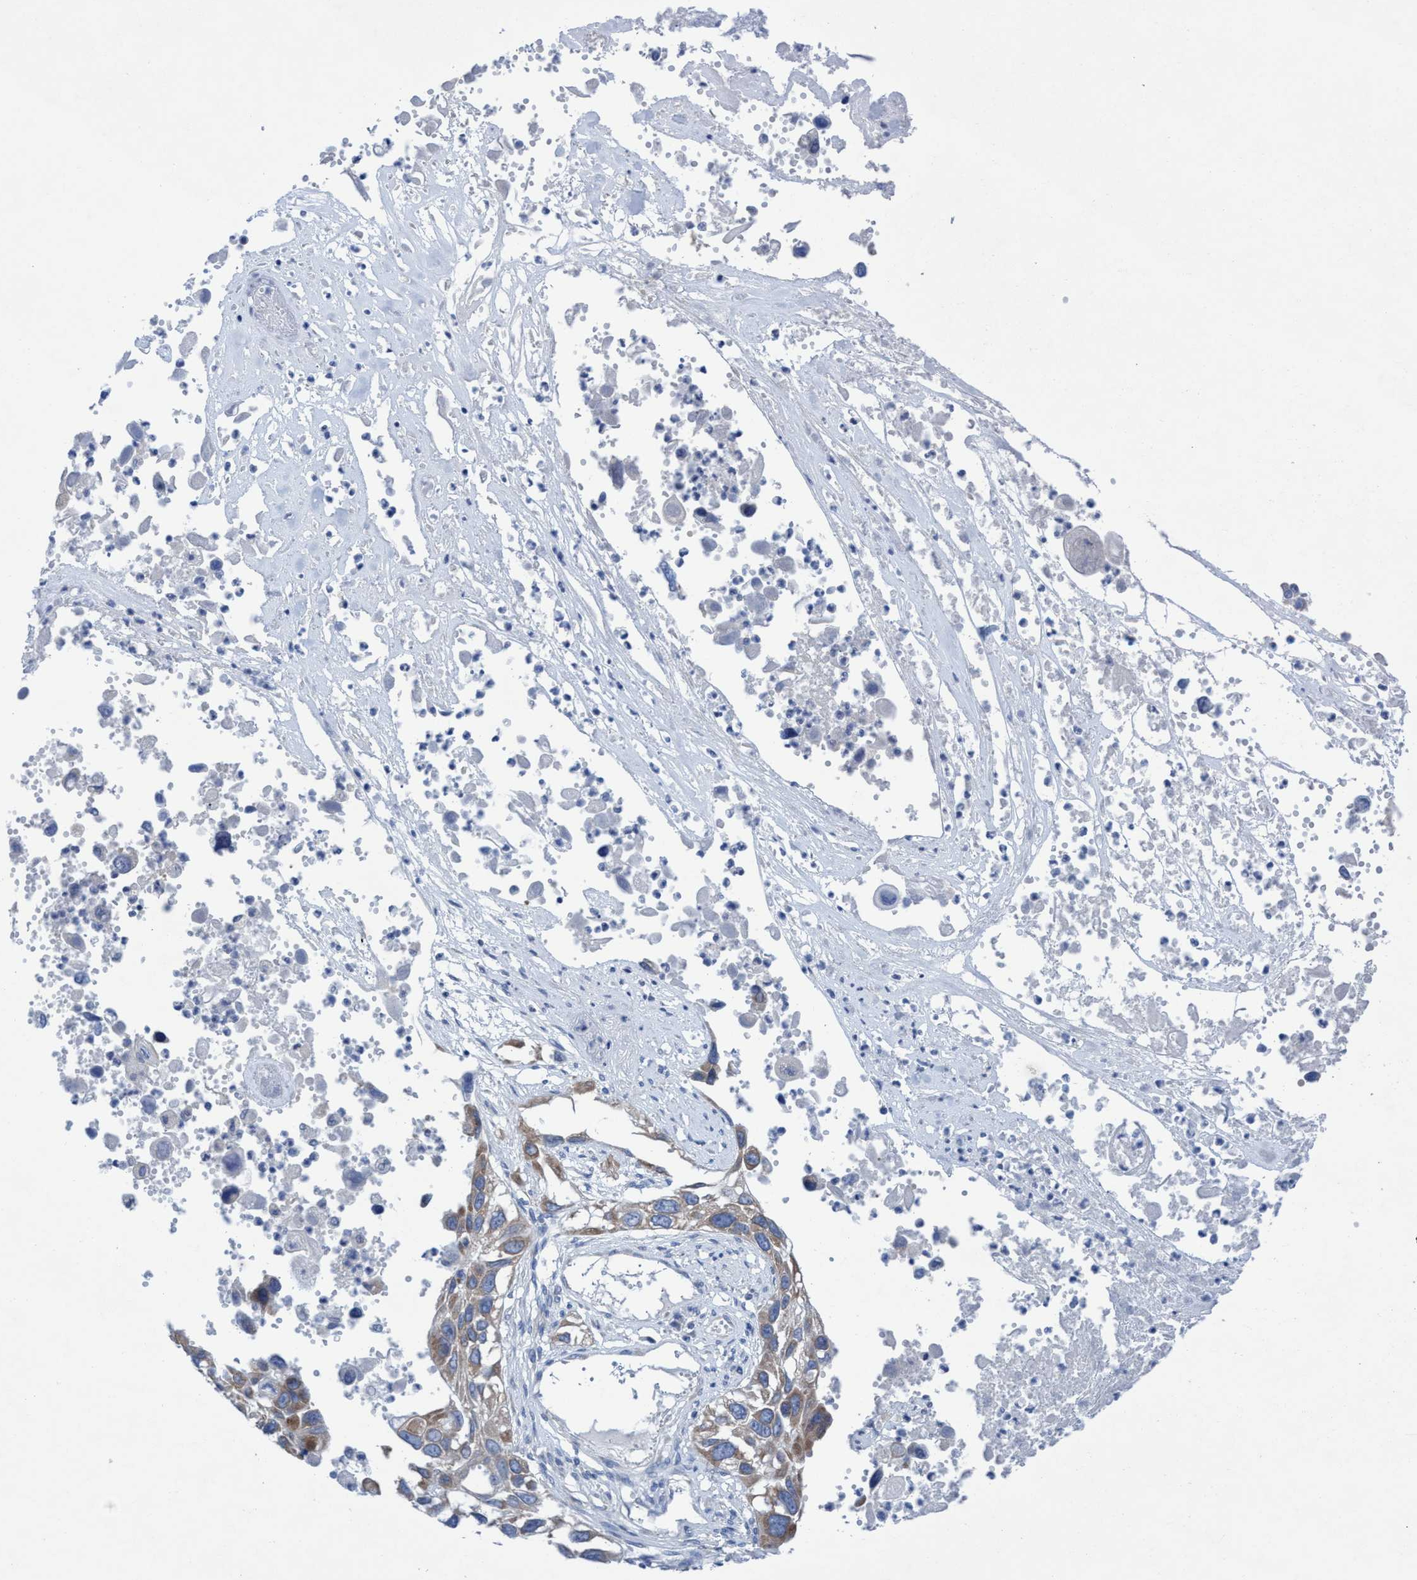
{"staining": {"intensity": "weak", "quantity": ">75%", "location": "cytoplasmic/membranous"}, "tissue": "lung cancer", "cell_type": "Tumor cells", "image_type": "cancer", "snomed": [{"axis": "morphology", "description": "Squamous cell carcinoma, NOS"}, {"axis": "topography", "description": "Lung"}], "caption": "Lung cancer (squamous cell carcinoma) stained with a brown dye reveals weak cytoplasmic/membranous positive expression in about >75% of tumor cells.", "gene": "RSAD1", "patient": {"sex": "male", "age": 71}}